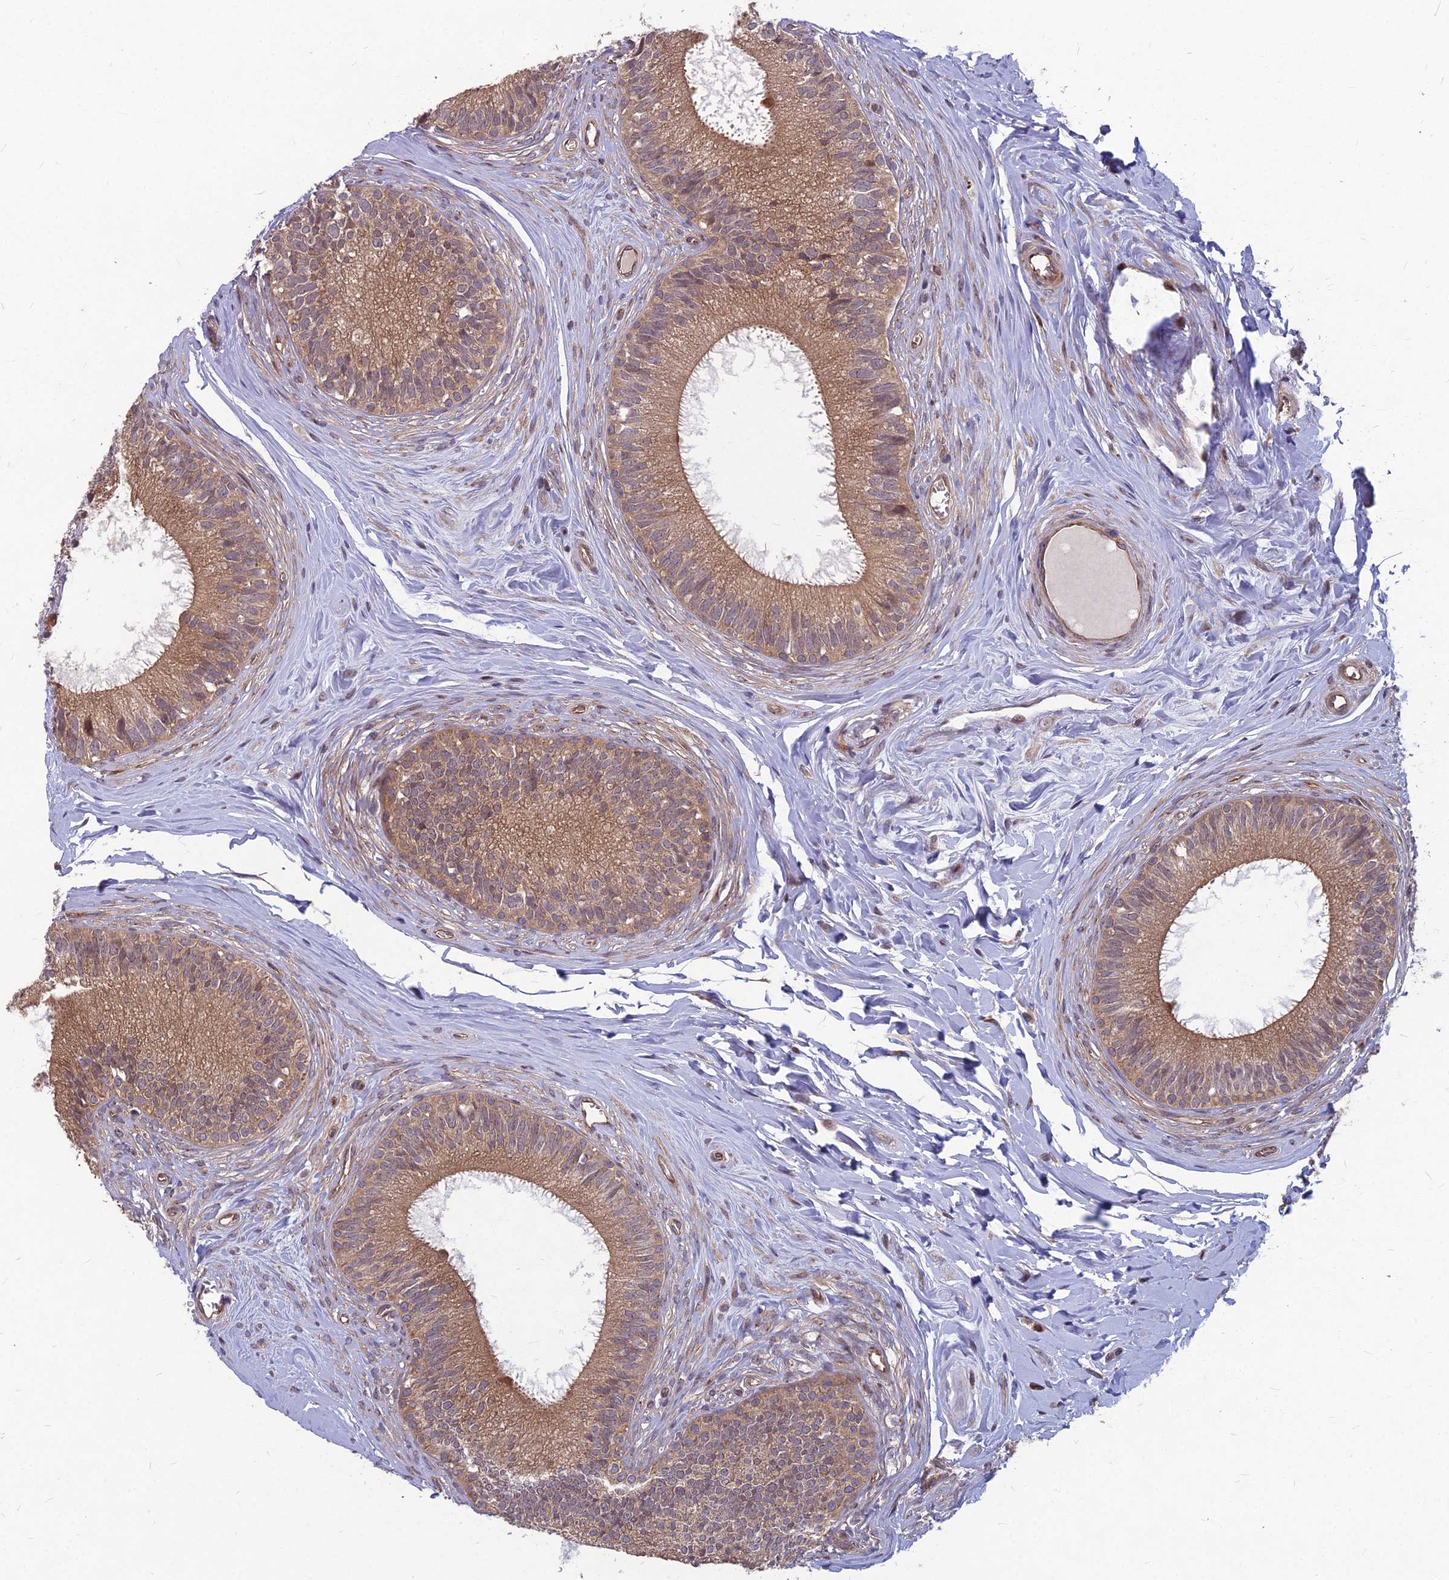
{"staining": {"intensity": "moderate", "quantity": ">75%", "location": "cytoplasmic/membranous"}, "tissue": "epididymis", "cell_type": "Glandular cells", "image_type": "normal", "snomed": [{"axis": "morphology", "description": "Normal tissue, NOS"}, {"axis": "topography", "description": "Epididymis"}], "caption": "Brown immunohistochemical staining in unremarkable human epididymis displays moderate cytoplasmic/membranous expression in approximately >75% of glandular cells. Using DAB (3,3'-diaminobenzidine) (brown) and hematoxylin (blue) stains, captured at high magnification using brightfield microscopy.", "gene": "MFSD8", "patient": {"sex": "male", "age": 33}}